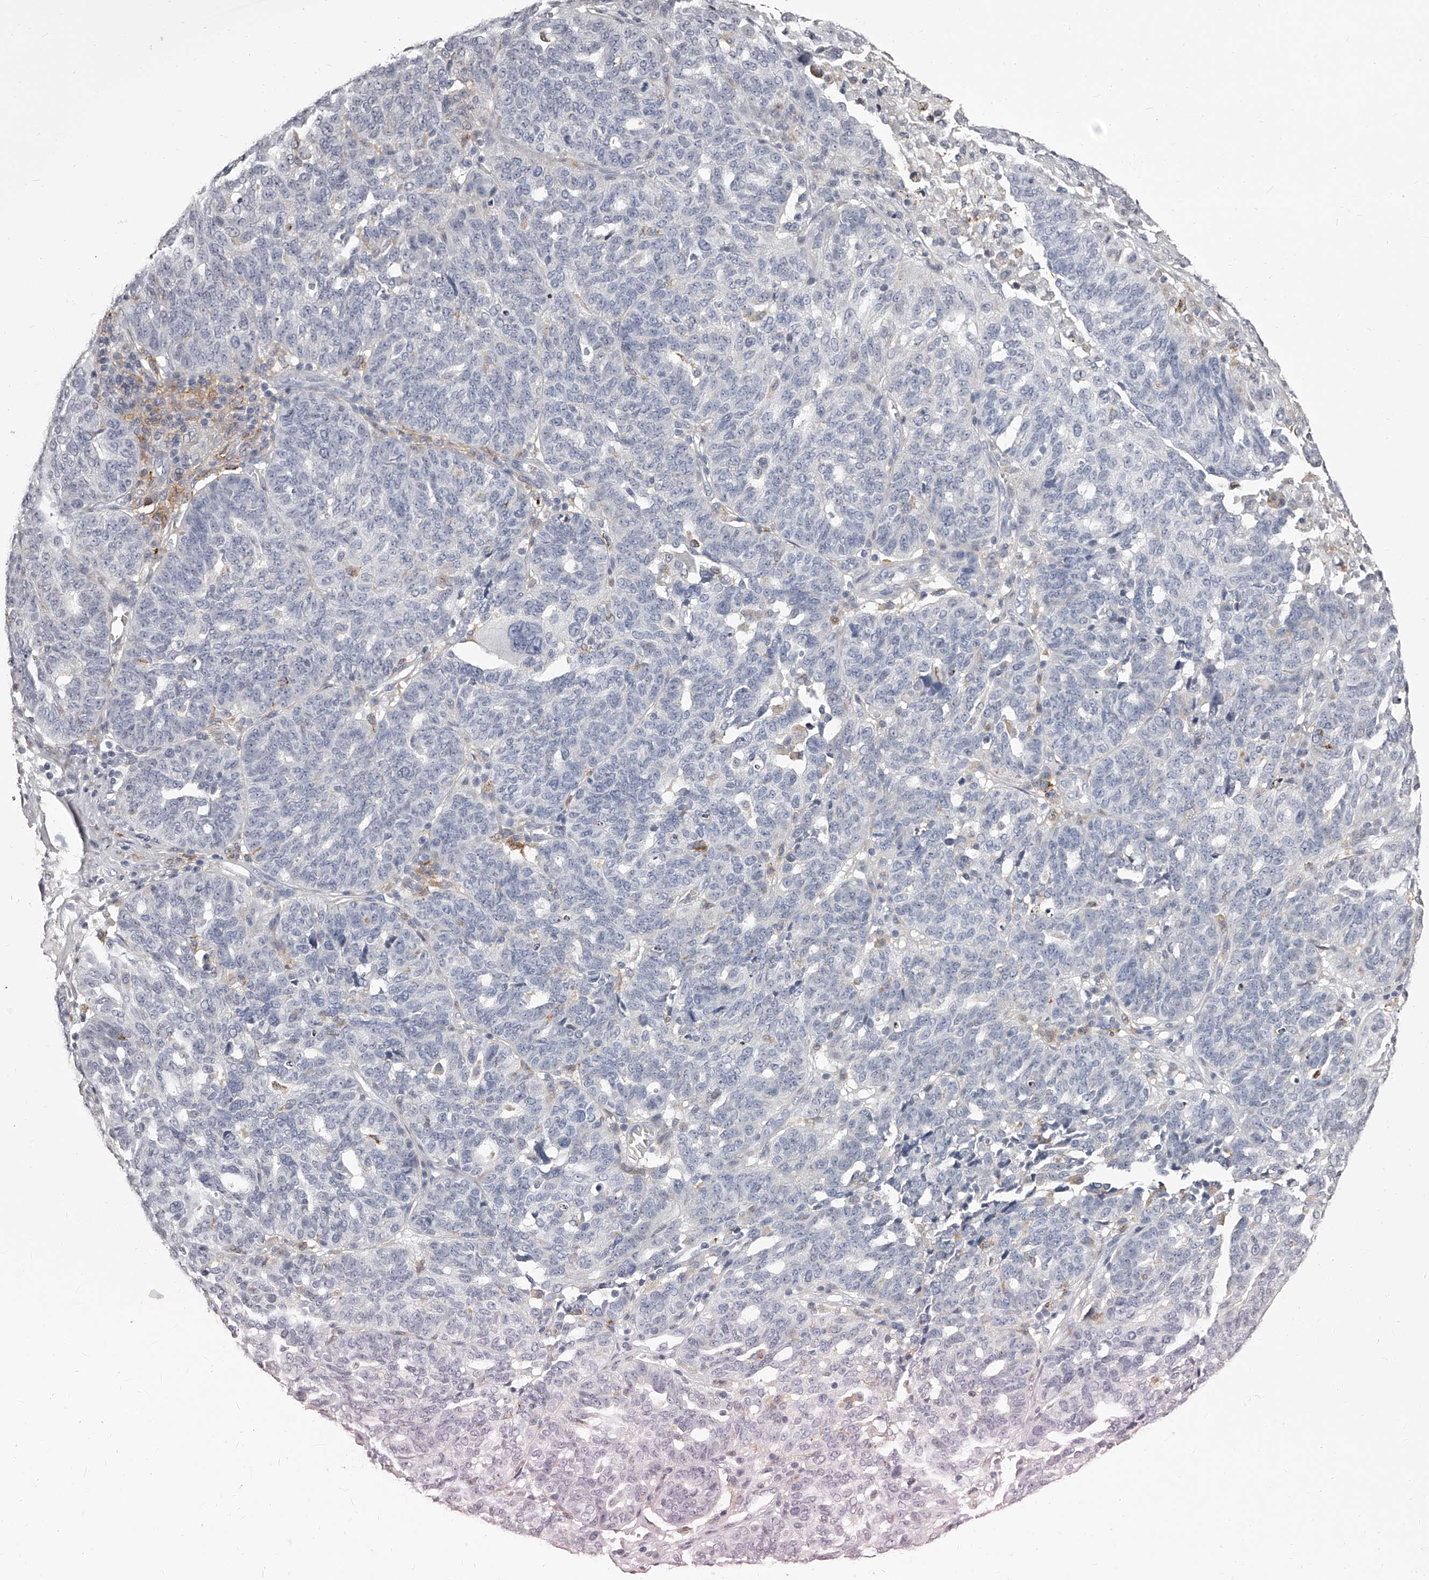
{"staining": {"intensity": "negative", "quantity": "none", "location": "none"}, "tissue": "ovarian cancer", "cell_type": "Tumor cells", "image_type": "cancer", "snomed": [{"axis": "morphology", "description": "Cystadenocarcinoma, serous, NOS"}, {"axis": "topography", "description": "Ovary"}], "caption": "IHC image of serous cystadenocarcinoma (ovarian) stained for a protein (brown), which reveals no expression in tumor cells.", "gene": "PACSIN1", "patient": {"sex": "female", "age": 59}}